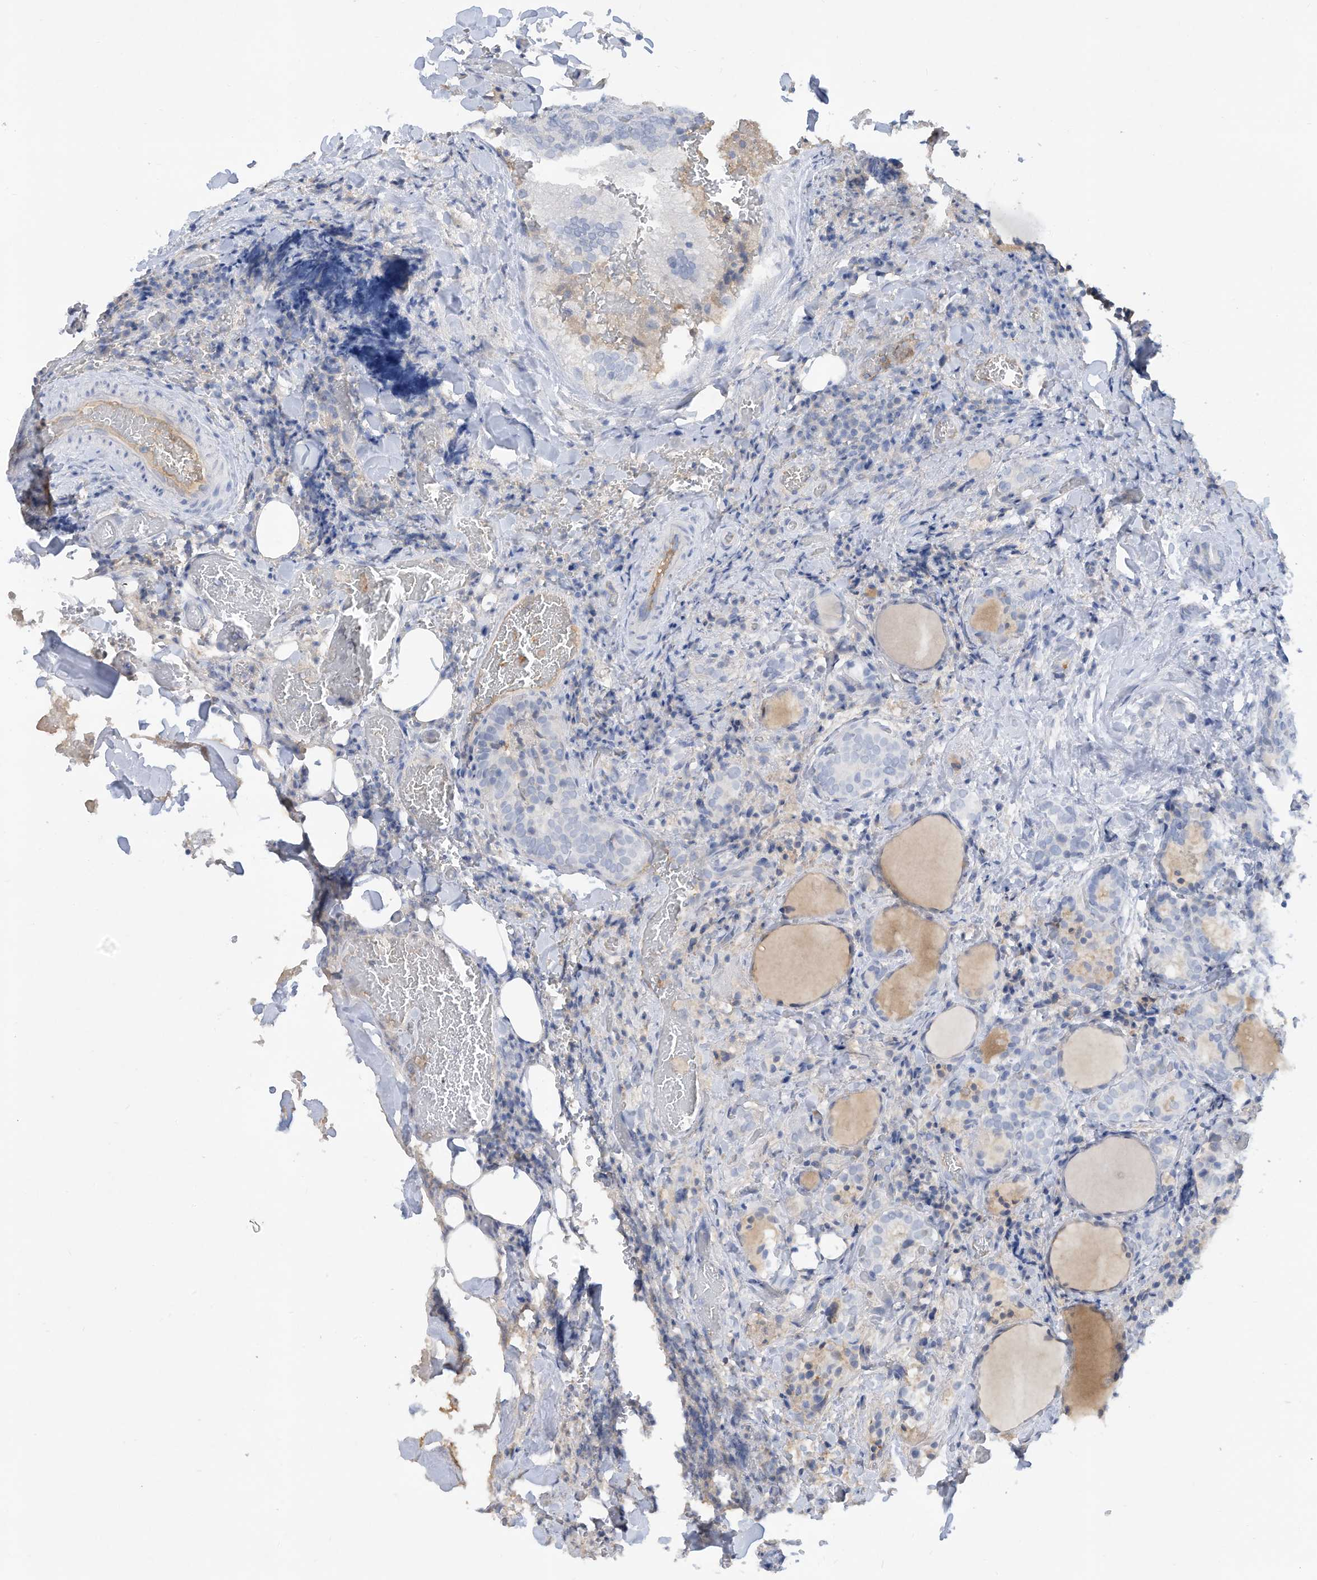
{"staining": {"intensity": "negative", "quantity": "none", "location": "none"}, "tissue": "thyroid cancer", "cell_type": "Tumor cells", "image_type": "cancer", "snomed": [{"axis": "morphology", "description": "Normal tissue, NOS"}, {"axis": "morphology", "description": "Papillary adenocarcinoma, NOS"}, {"axis": "topography", "description": "Thyroid gland"}], "caption": "Tumor cells show no significant protein positivity in thyroid cancer. The staining was performed using DAB (3,3'-diaminobenzidine) to visualize the protein expression in brown, while the nuclei were stained in blue with hematoxylin (Magnification: 20x).", "gene": "HAS3", "patient": {"sex": "female", "age": 30}}